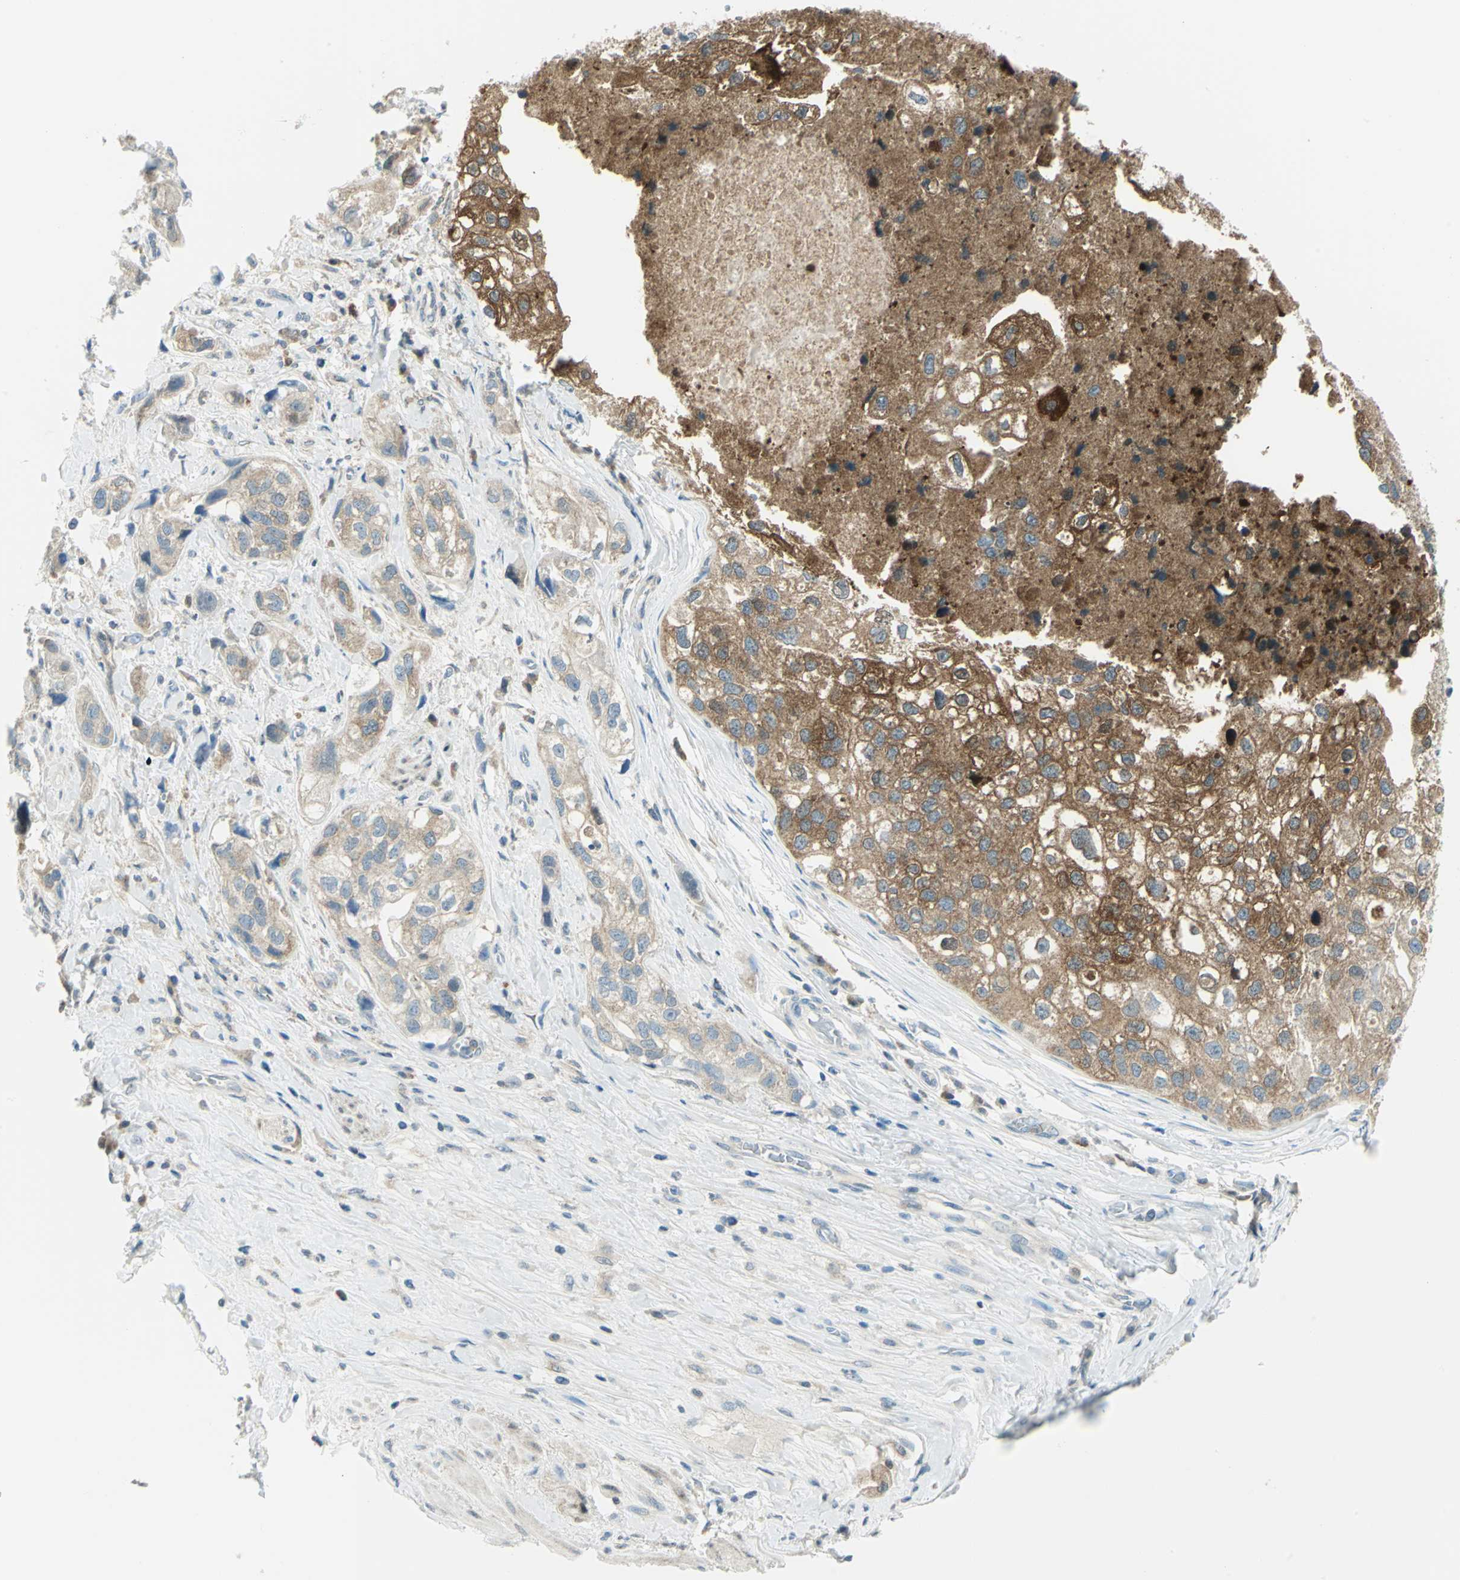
{"staining": {"intensity": "strong", "quantity": ">75%", "location": "cytoplasmic/membranous"}, "tissue": "urothelial cancer", "cell_type": "Tumor cells", "image_type": "cancer", "snomed": [{"axis": "morphology", "description": "Urothelial carcinoma, High grade"}, {"axis": "topography", "description": "Urinary bladder"}], "caption": "Brown immunohistochemical staining in urothelial cancer shows strong cytoplasmic/membranous staining in approximately >75% of tumor cells.", "gene": "ALDOA", "patient": {"sex": "female", "age": 64}}